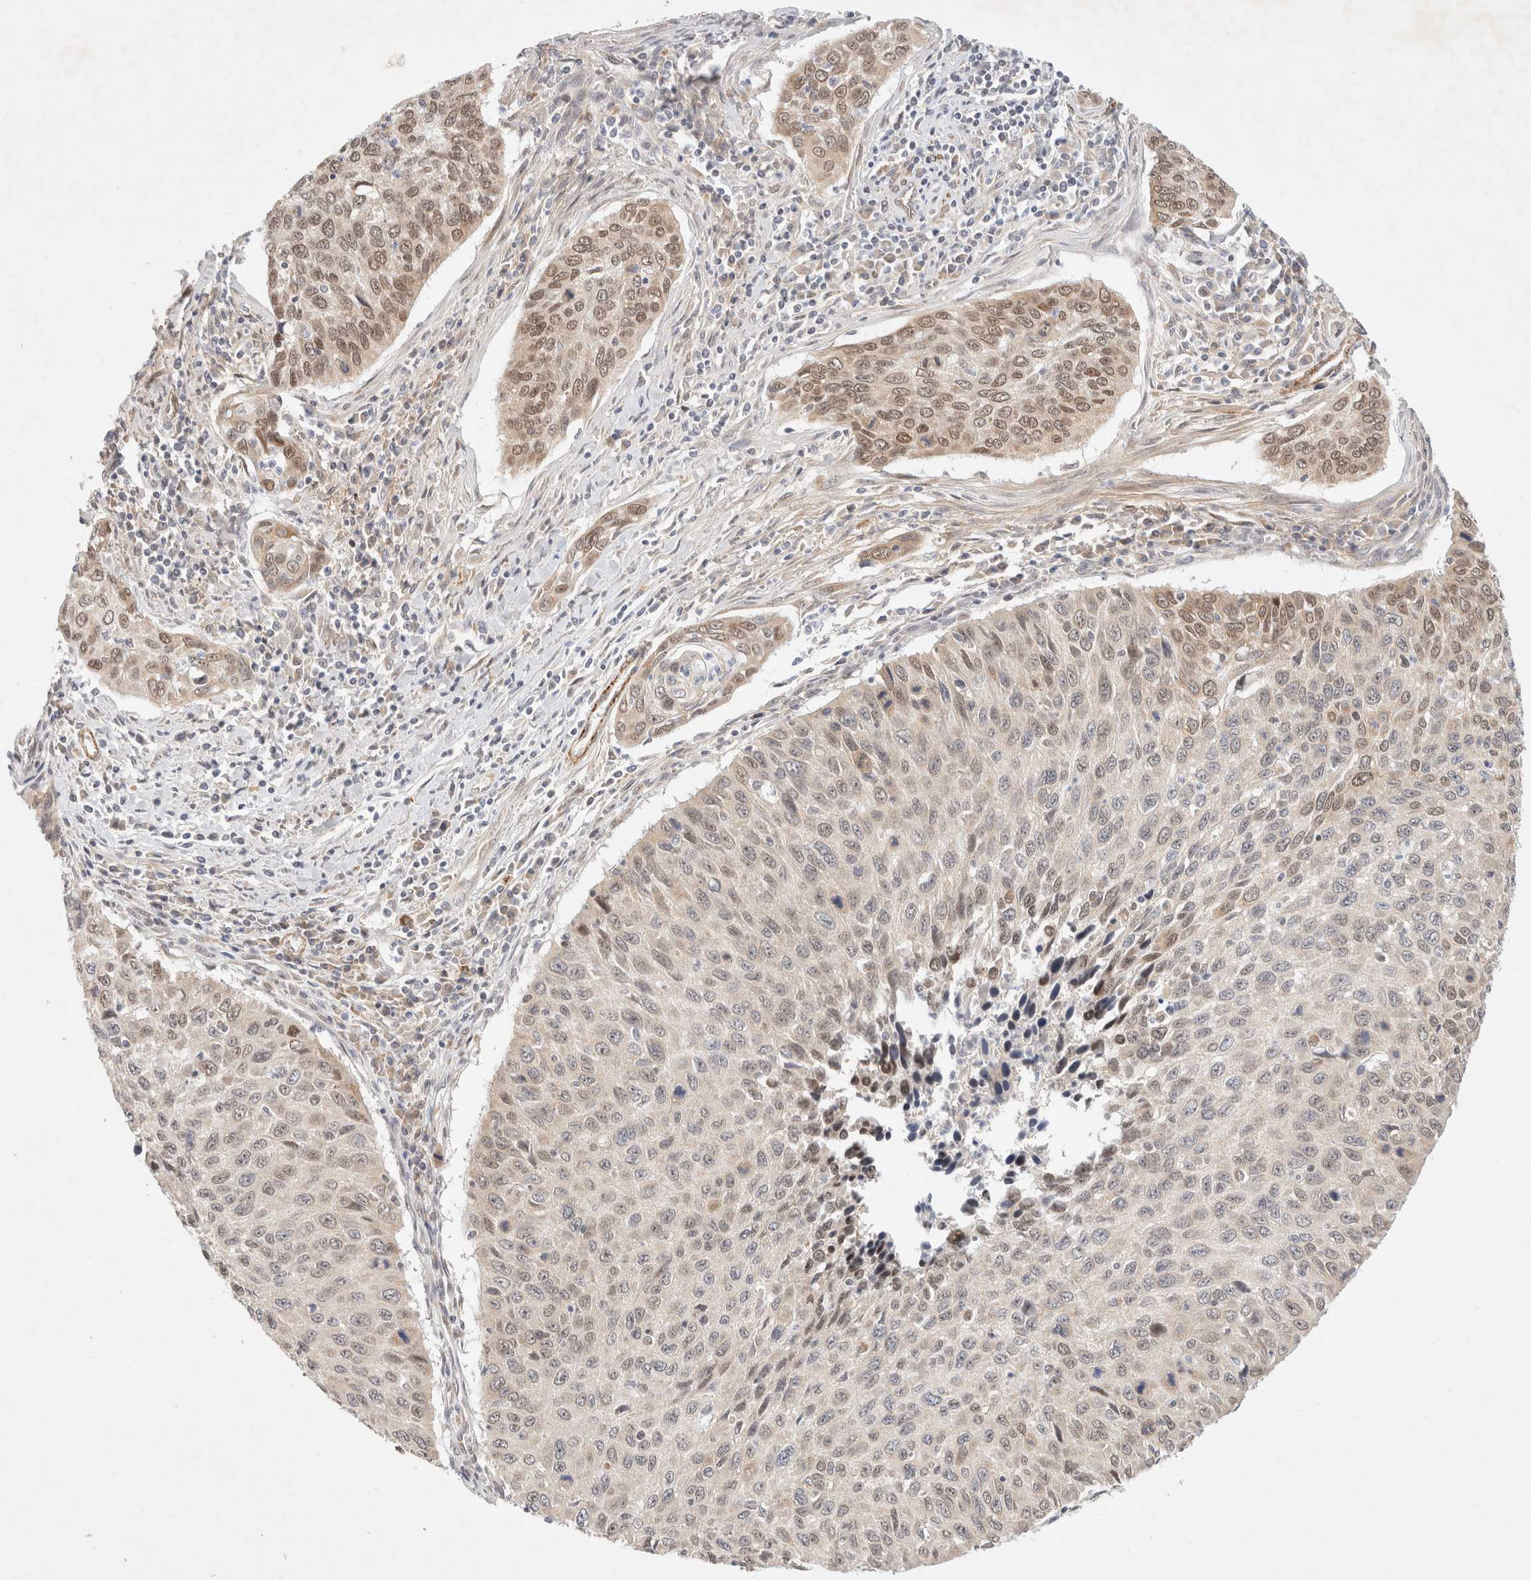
{"staining": {"intensity": "moderate", "quantity": ">75%", "location": "cytoplasmic/membranous,nuclear"}, "tissue": "cervical cancer", "cell_type": "Tumor cells", "image_type": "cancer", "snomed": [{"axis": "morphology", "description": "Squamous cell carcinoma, NOS"}, {"axis": "topography", "description": "Cervix"}], "caption": "Immunohistochemical staining of human cervical cancer demonstrates medium levels of moderate cytoplasmic/membranous and nuclear expression in about >75% of tumor cells. (brown staining indicates protein expression, while blue staining denotes nuclei).", "gene": "RRP15", "patient": {"sex": "female", "age": 53}}